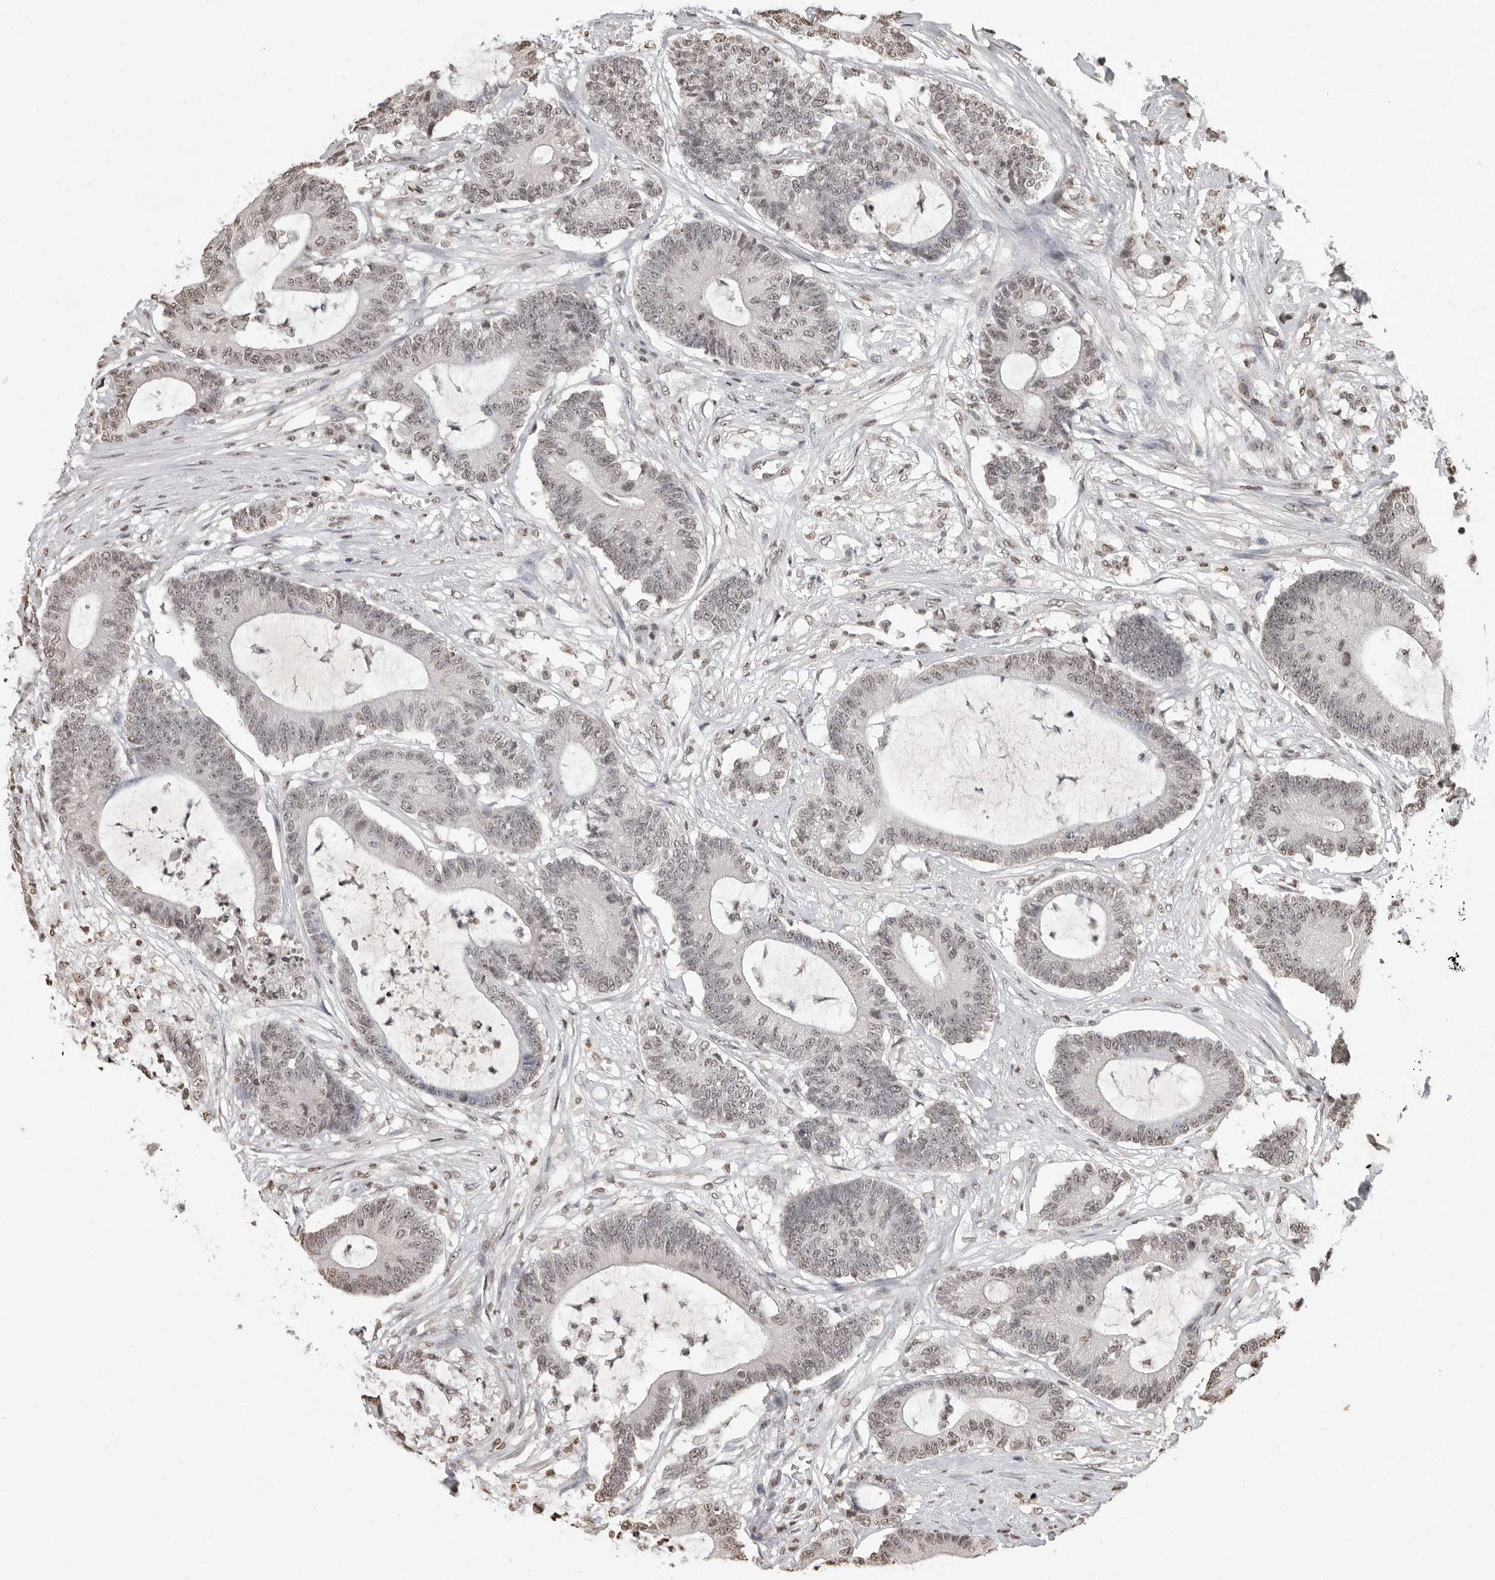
{"staining": {"intensity": "weak", "quantity": "25%-75%", "location": "nuclear"}, "tissue": "colorectal cancer", "cell_type": "Tumor cells", "image_type": "cancer", "snomed": [{"axis": "morphology", "description": "Adenocarcinoma, NOS"}, {"axis": "topography", "description": "Colon"}], "caption": "Colorectal adenocarcinoma was stained to show a protein in brown. There is low levels of weak nuclear staining in approximately 25%-75% of tumor cells.", "gene": "WDR45", "patient": {"sex": "female", "age": 84}}